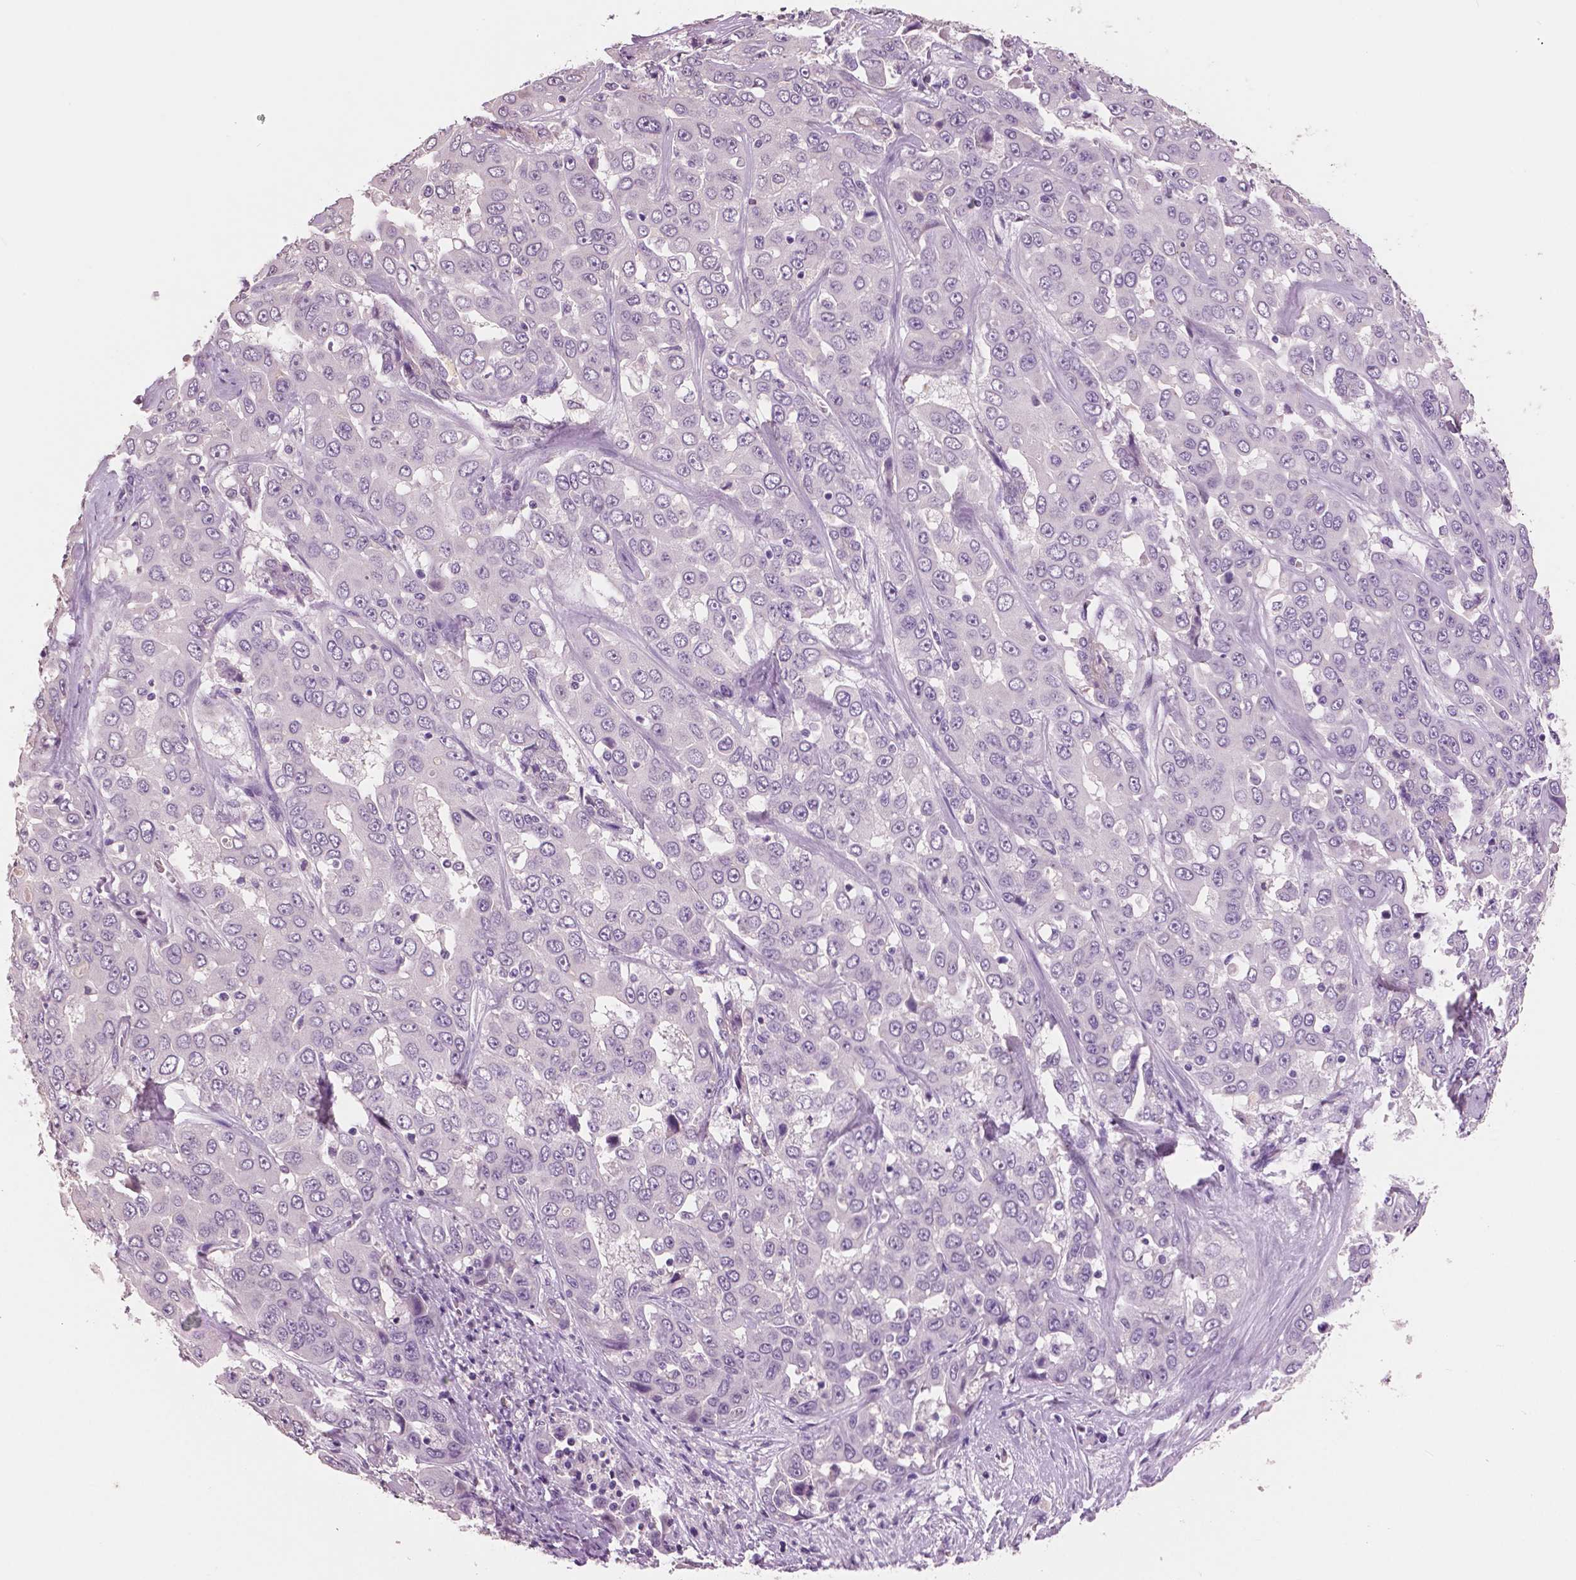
{"staining": {"intensity": "negative", "quantity": "none", "location": "none"}, "tissue": "liver cancer", "cell_type": "Tumor cells", "image_type": "cancer", "snomed": [{"axis": "morphology", "description": "Cholangiocarcinoma"}, {"axis": "topography", "description": "Liver"}], "caption": "This is a micrograph of immunohistochemistry (IHC) staining of liver cancer, which shows no expression in tumor cells. (Immunohistochemistry, brightfield microscopy, high magnification).", "gene": "NECAB2", "patient": {"sex": "female", "age": 52}}